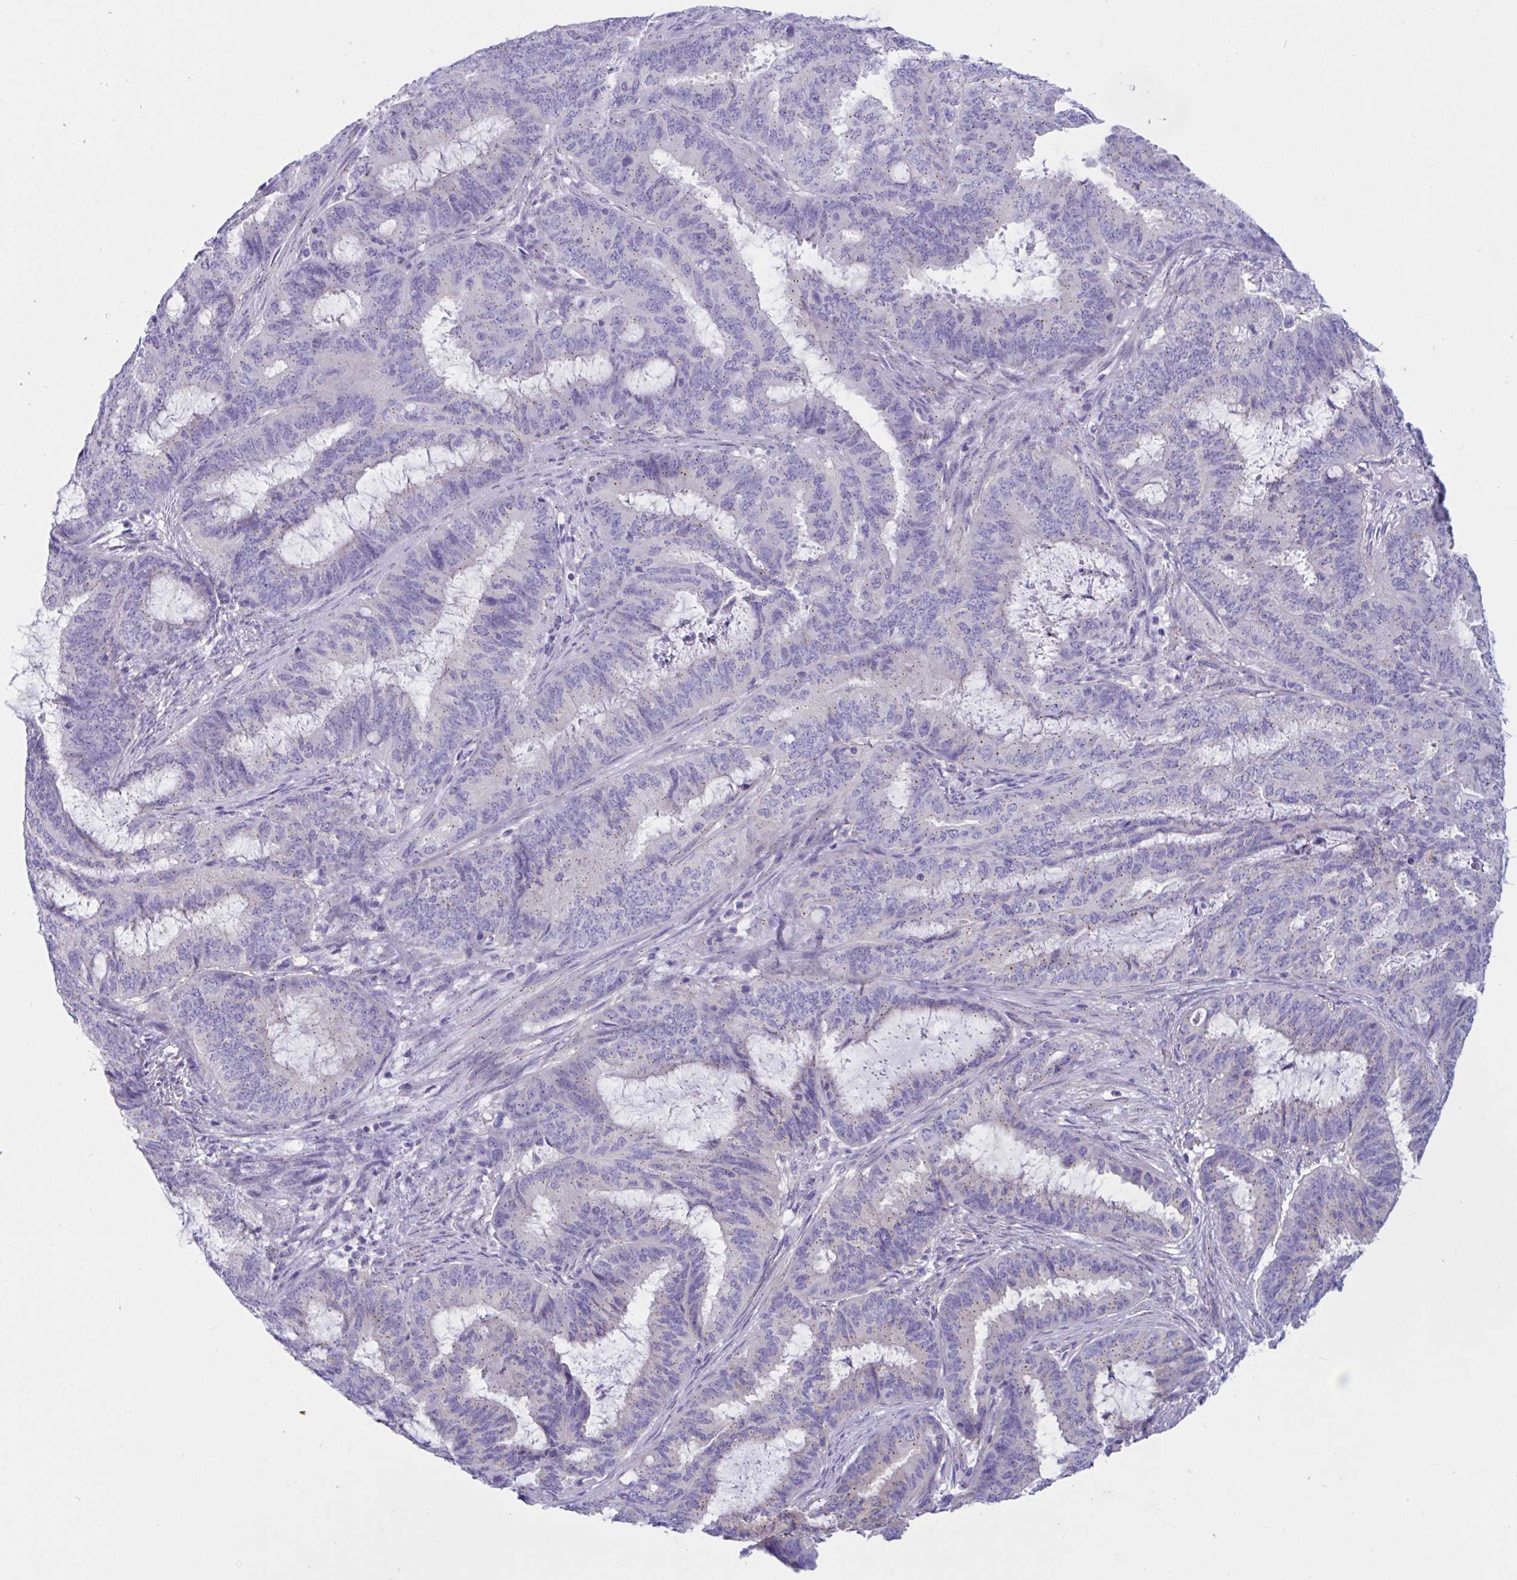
{"staining": {"intensity": "weak", "quantity": "25%-75%", "location": "cytoplasmic/membranous"}, "tissue": "endometrial cancer", "cell_type": "Tumor cells", "image_type": "cancer", "snomed": [{"axis": "morphology", "description": "Adenocarcinoma, NOS"}, {"axis": "topography", "description": "Endometrium"}], "caption": "There is low levels of weak cytoplasmic/membranous staining in tumor cells of adenocarcinoma (endometrial), as demonstrated by immunohistochemical staining (brown color).", "gene": "RNASE3", "patient": {"sex": "female", "age": 51}}